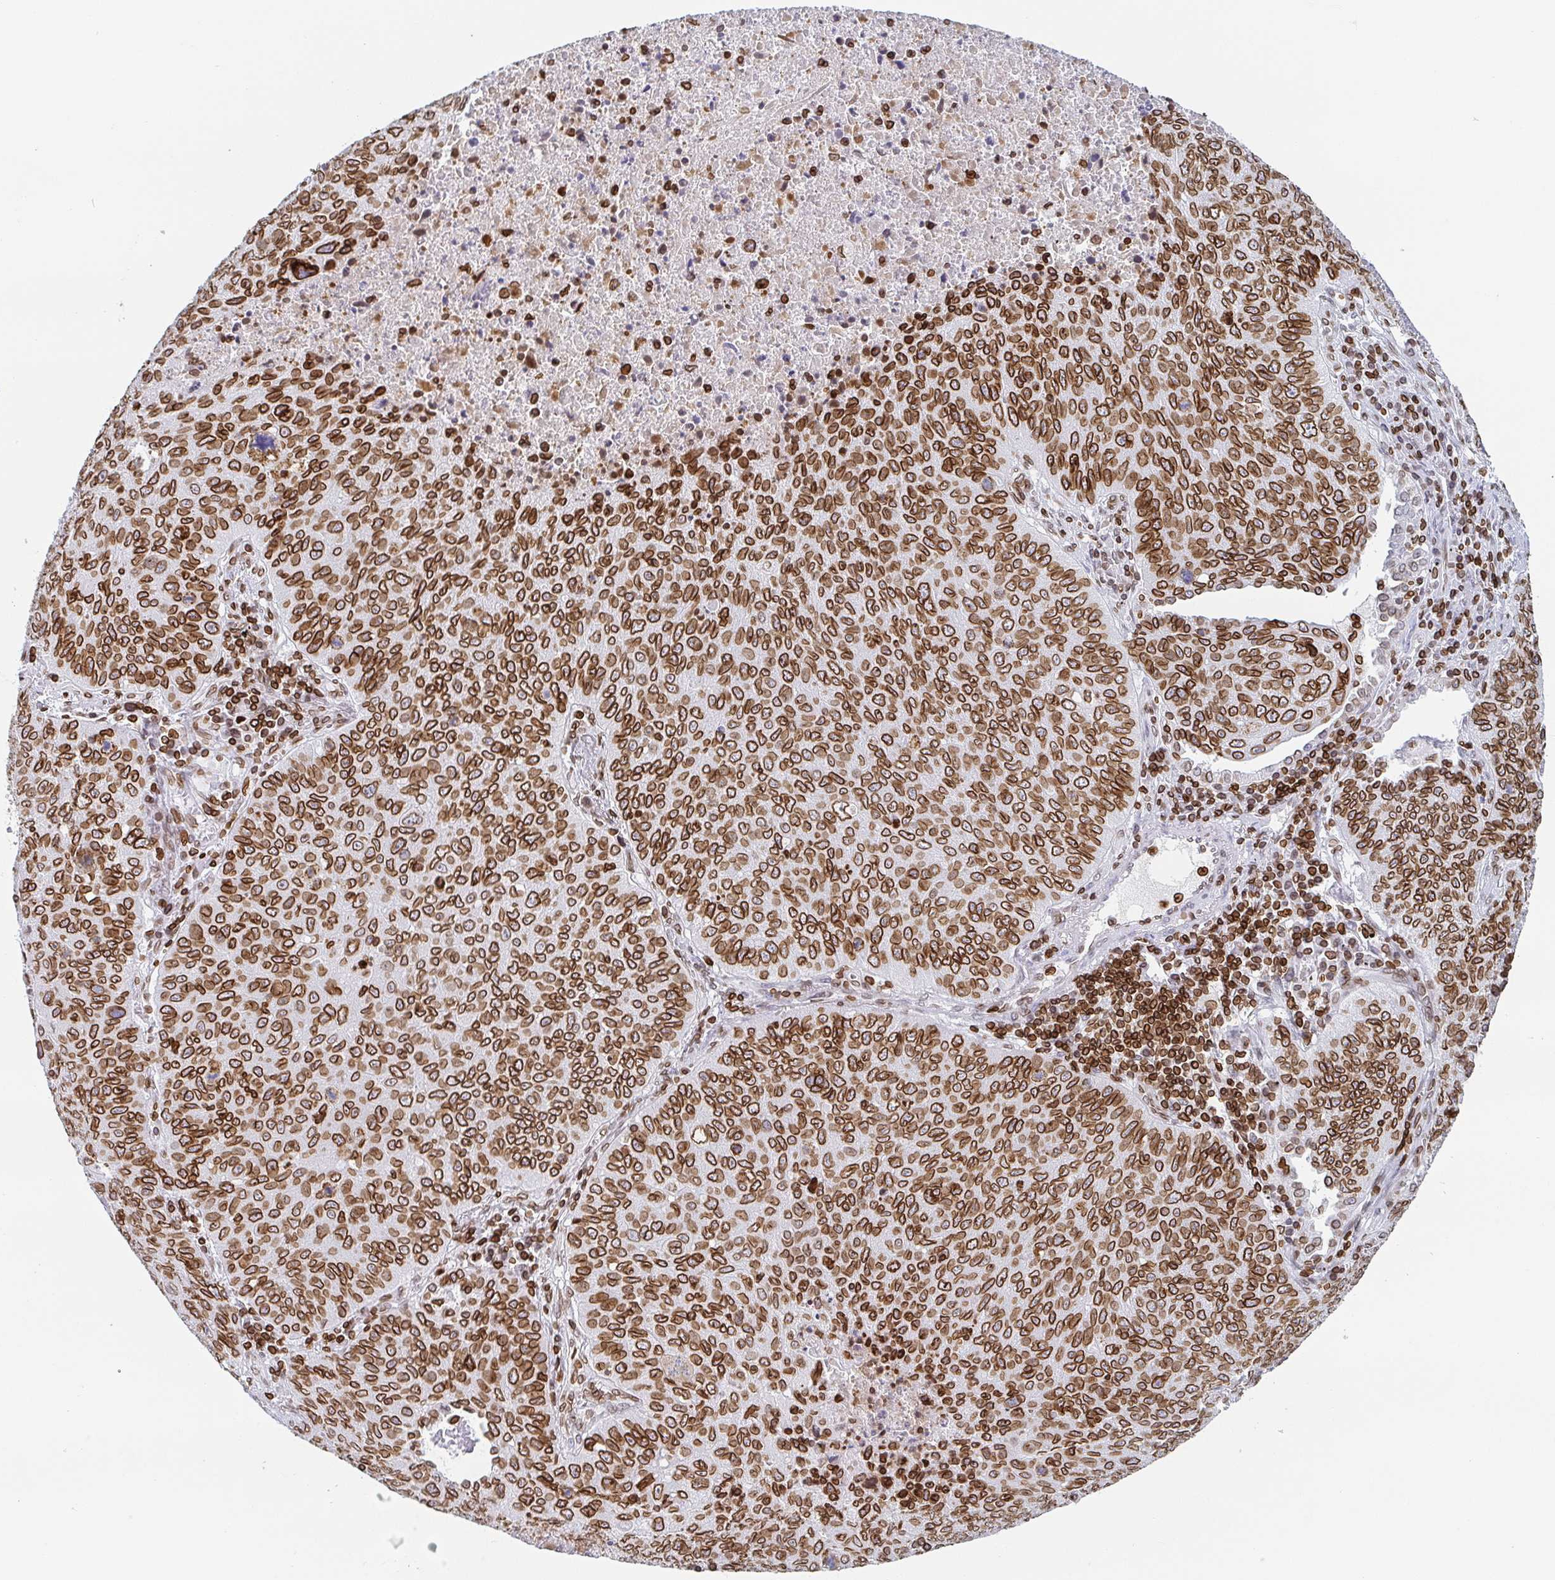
{"staining": {"intensity": "strong", "quantity": ">75%", "location": "cytoplasmic/membranous,nuclear"}, "tissue": "lung cancer", "cell_type": "Tumor cells", "image_type": "cancer", "snomed": [{"axis": "morphology", "description": "Normal morphology"}, {"axis": "morphology", "description": "Aneuploidy"}, {"axis": "morphology", "description": "Squamous cell carcinoma, NOS"}, {"axis": "topography", "description": "Lymph node"}, {"axis": "topography", "description": "Lung"}], "caption": "Lung cancer stained with immunohistochemistry displays strong cytoplasmic/membranous and nuclear positivity in about >75% of tumor cells.", "gene": "BTBD7", "patient": {"sex": "female", "age": 76}}